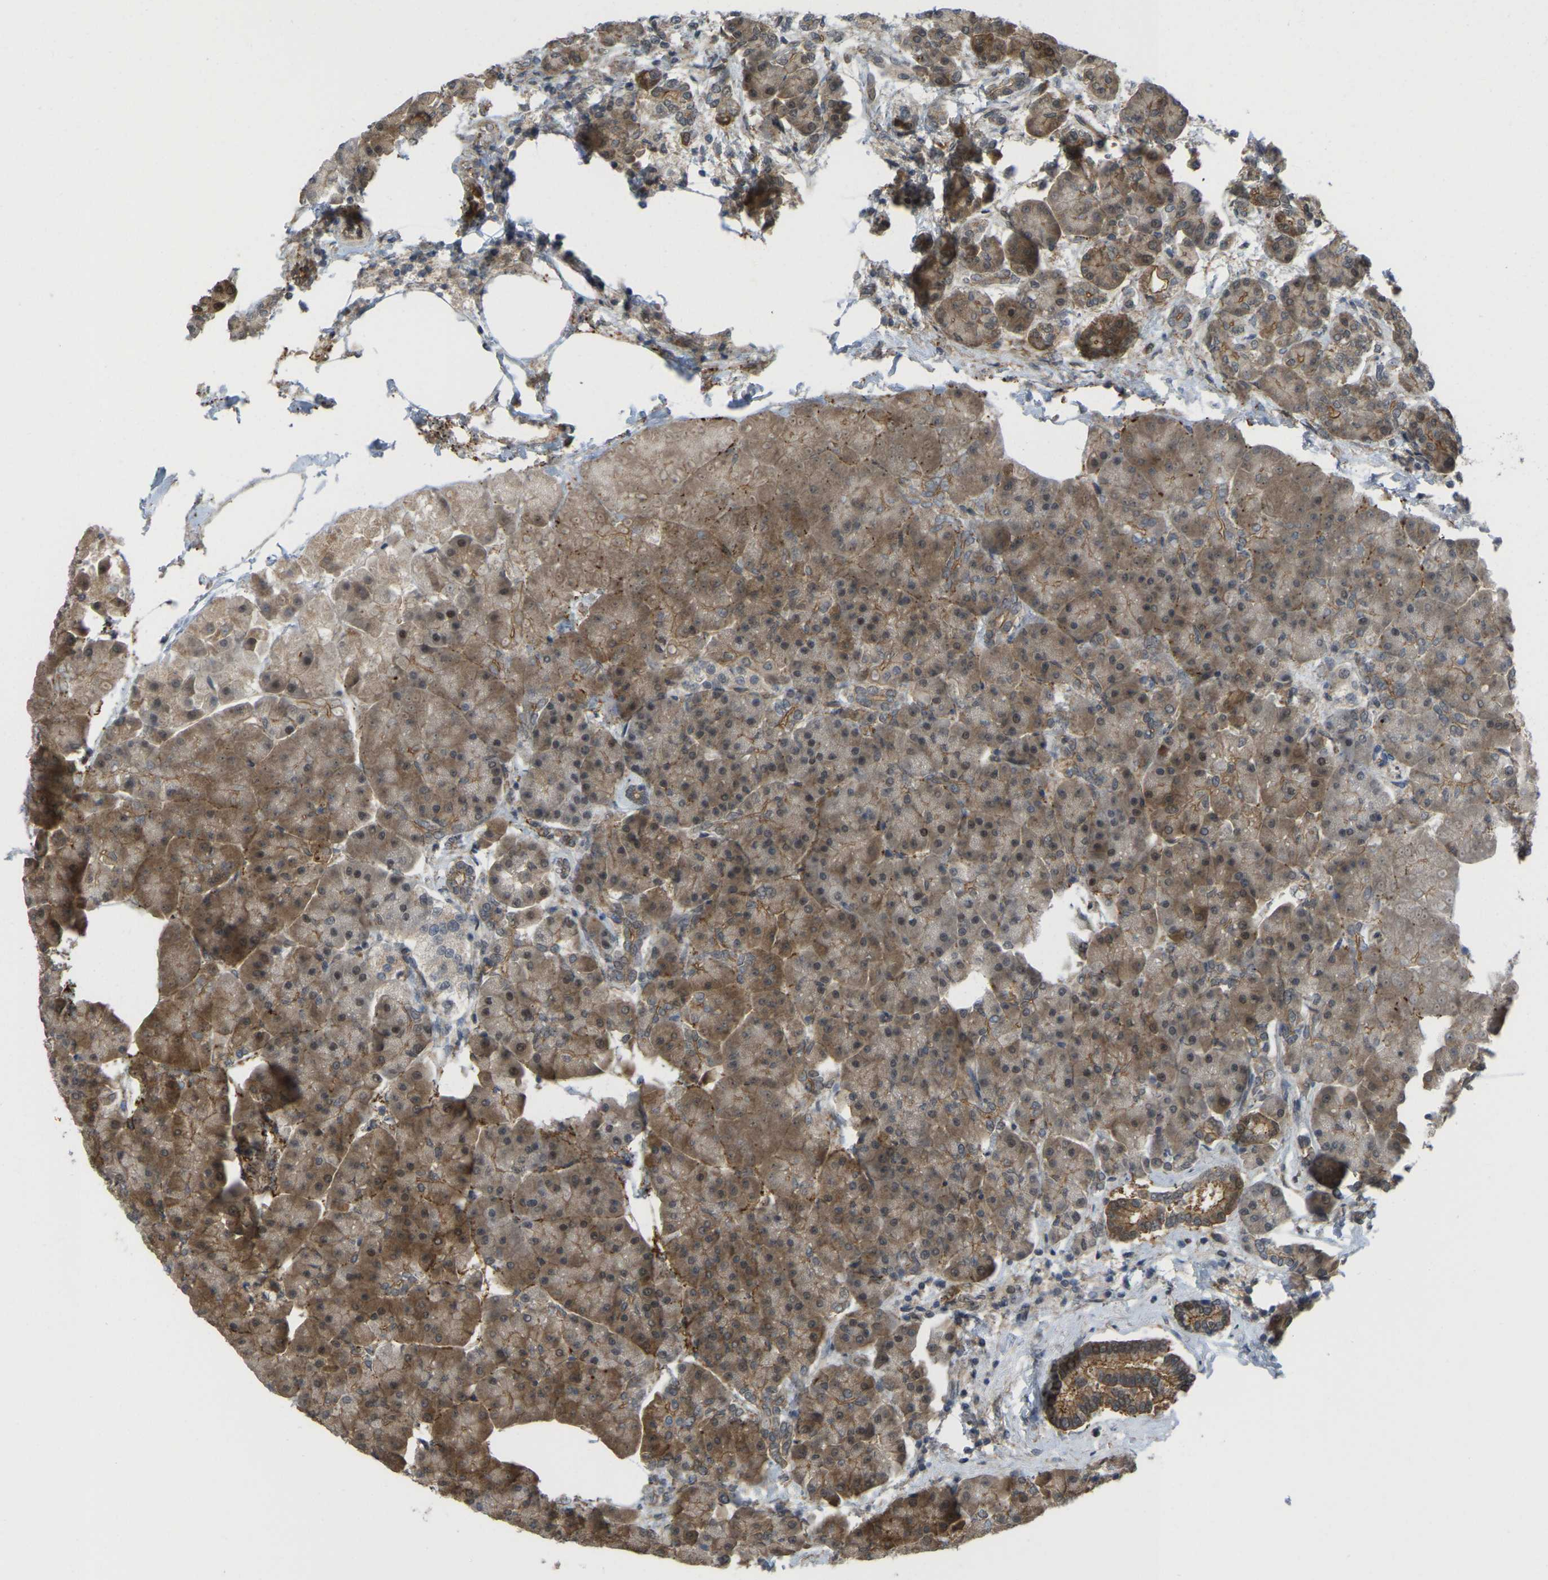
{"staining": {"intensity": "moderate", "quantity": ">75%", "location": "cytoplasmic/membranous,nuclear"}, "tissue": "pancreas", "cell_type": "Exocrine glandular cells", "image_type": "normal", "snomed": [{"axis": "morphology", "description": "Normal tissue, NOS"}, {"axis": "topography", "description": "Pancreas"}], "caption": "Moderate cytoplasmic/membranous,nuclear positivity is seen in approximately >75% of exocrine glandular cells in normal pancreas. (DAB IHC with brightfield microscopy, high magnification).", "gene": "SERPINB5", "patient": {"sex": "female", "age": 70}}